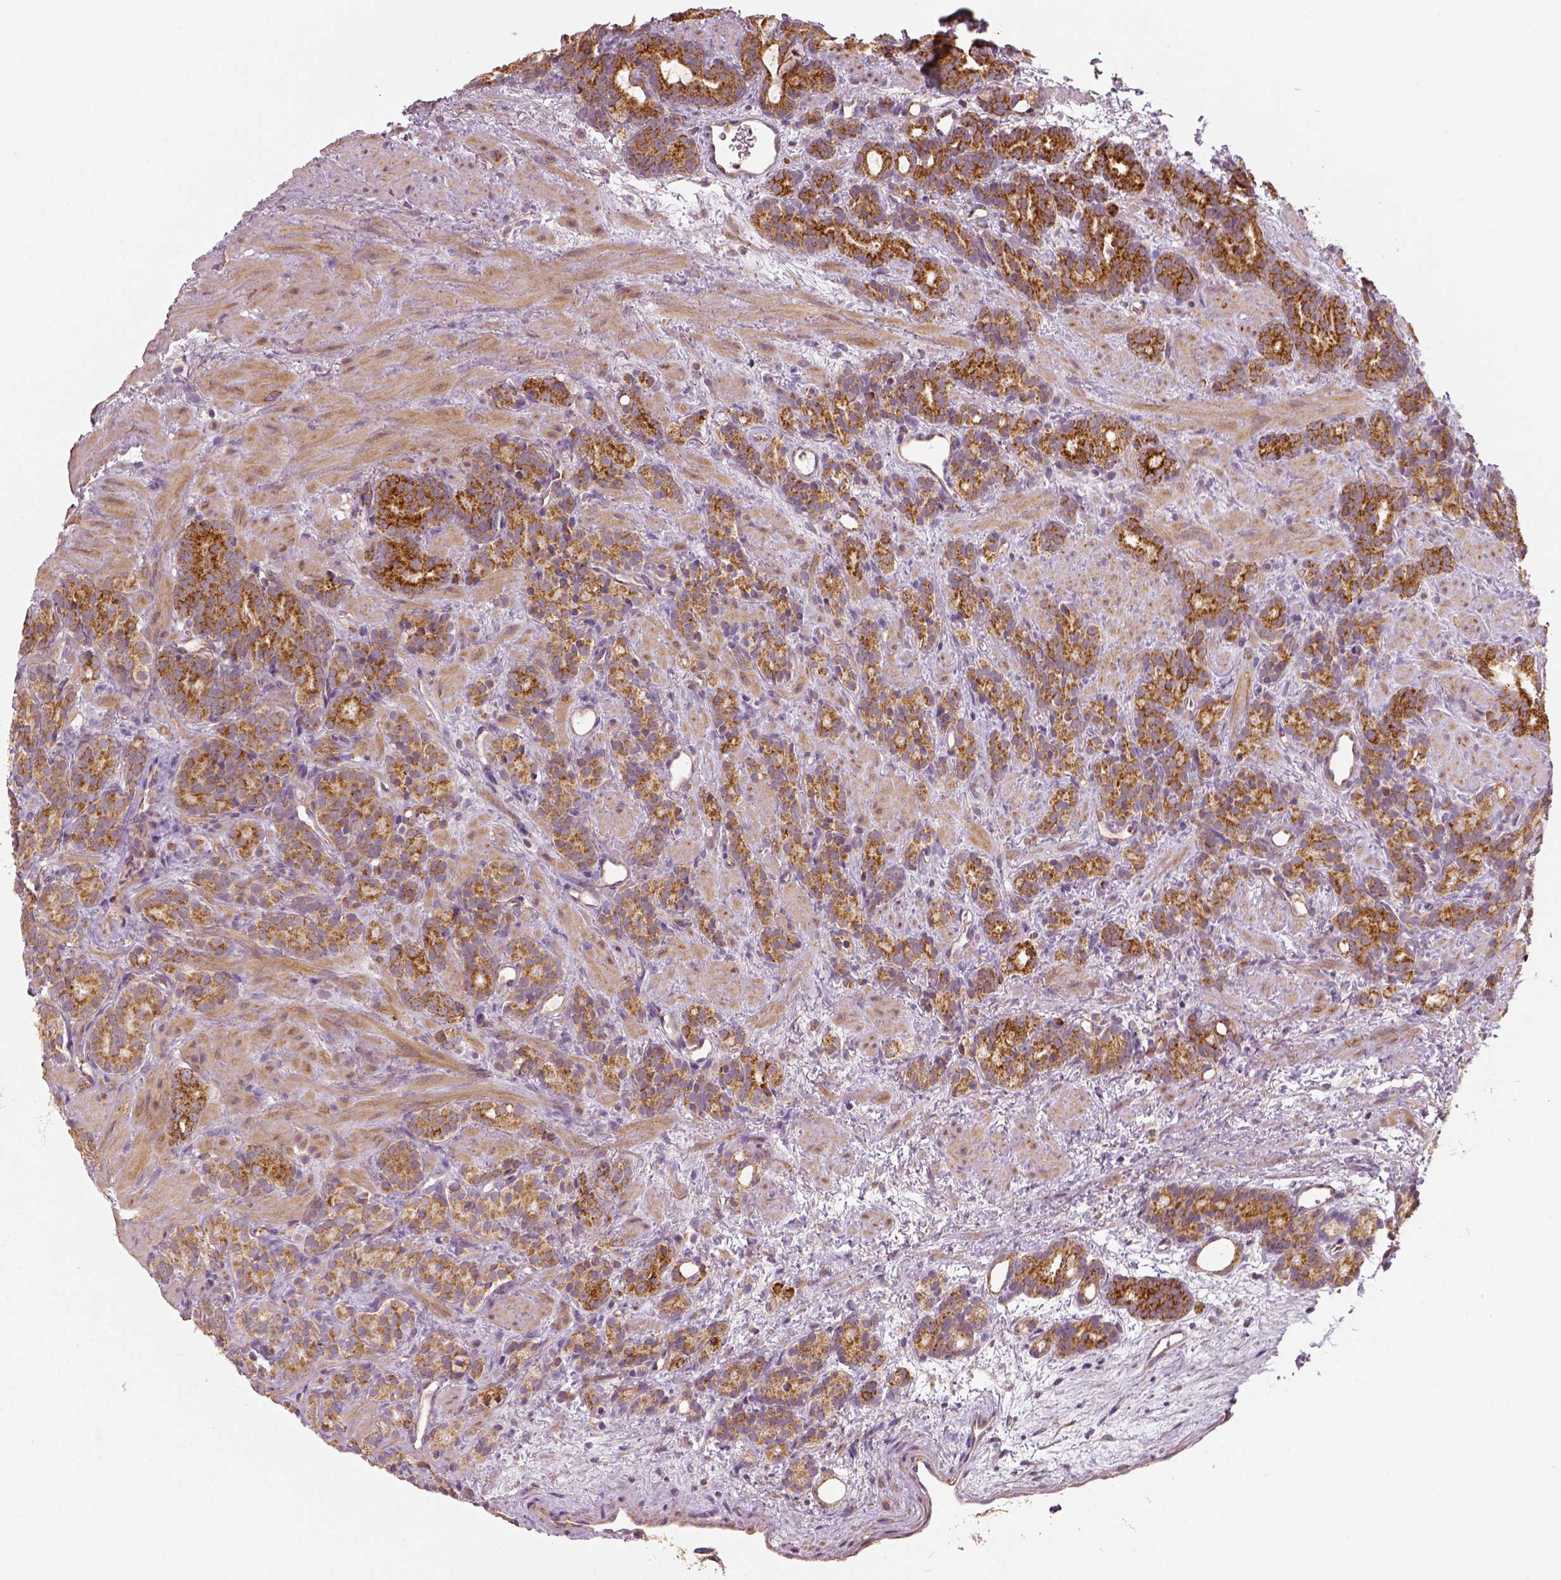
{"staining": {"intensity": "moderate", "quantity": ">75%", "location": "cytoplasmic/membranous"}, "tissue": "prostate cancer", "cell_type": "Tumor cells", "image_type": "cancer", "snomed": [{"axis": "morphology", "description": "Adenocarcinoma, High grade"}, {"axis": "topography", "description": "Prostate"}], "caption": "Prostate adenocarcinoma (high-grade) stained for a protein displays moderate cytoplasmic/membranous positivity in tumor cells. Nuclei are stained in blue.", "gene": "PGAM5", "patient": {"sex": "male", "age": 84}}